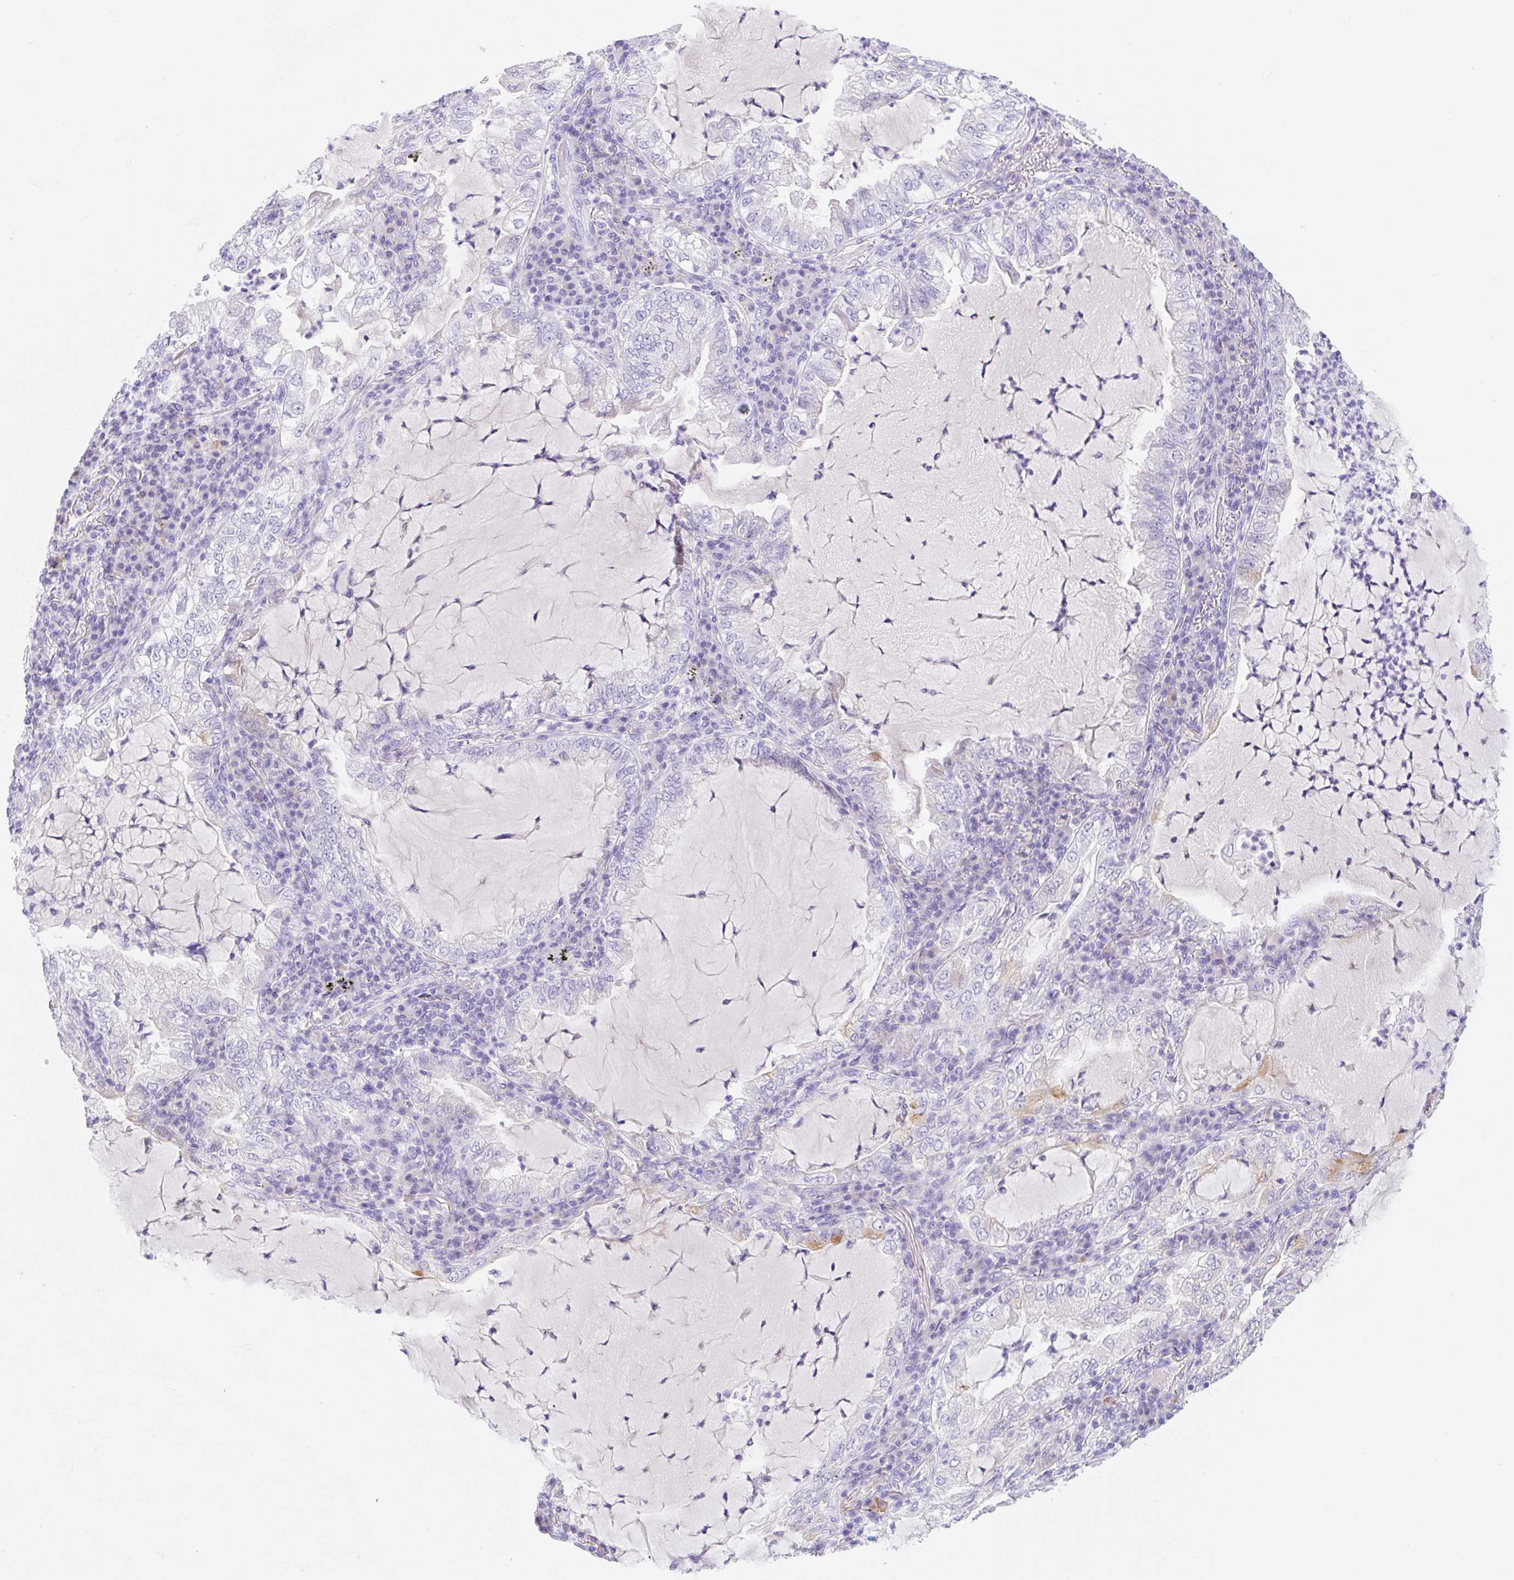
{"staining": {"intensity": "negative", "quantity": "none", "location": "none"}, "tissue": "lung cancer", "cell_type": "Tumor cells", "image_type": "cancer", "snomed": [{"axis": "morphology", "description": "Adenocarcinoma, NOS"}, {"axis": "topography", "description": "Lung"}], "caption": "Tumor cells are negative for brown protein staining in adenocarcinoma (lung).", "gene": "KLK8", "patient": {"sex": "female", "age": 73}}